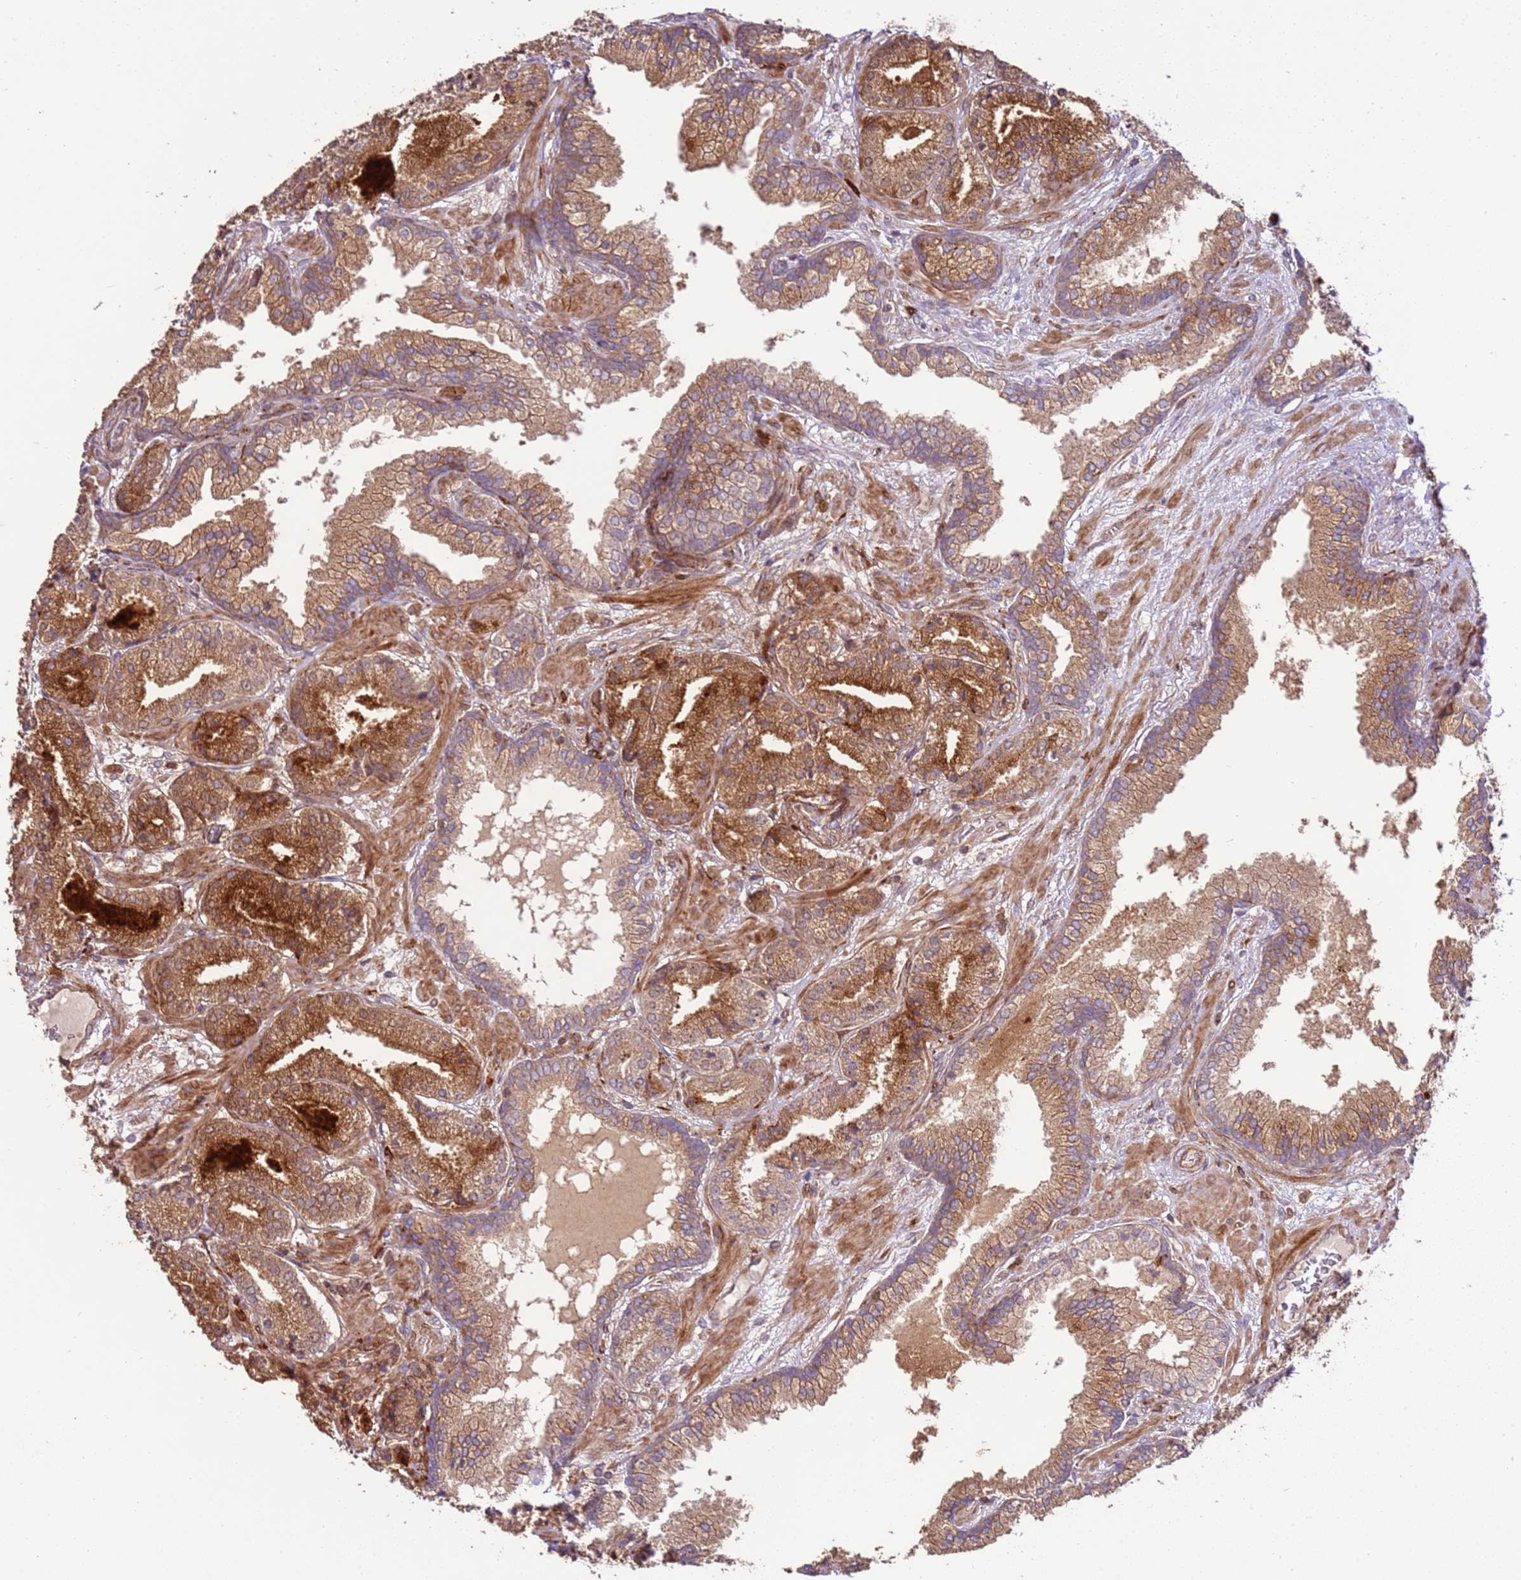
{"staining": {"intensity": "strong", "quantity": ">75%", "location": "cytoplasmic/membranous"}, "tissue": "prostate cancer", "cell_type": "Tumor cells", "image_type": "cancer", "snomed": [{"axis": "morphology", "description": "Adenocarcinoma, High grade"}, {"axis": "topography", "description": "Prostate"}], "caption": "High-grade adenocarcinoma (prostate) tissue shows strong cytoplasmic/membranous expression in approximately >75% of tumor cells", "gene": "ZNF624", "patient": {"sex": "male", "age": 63}}